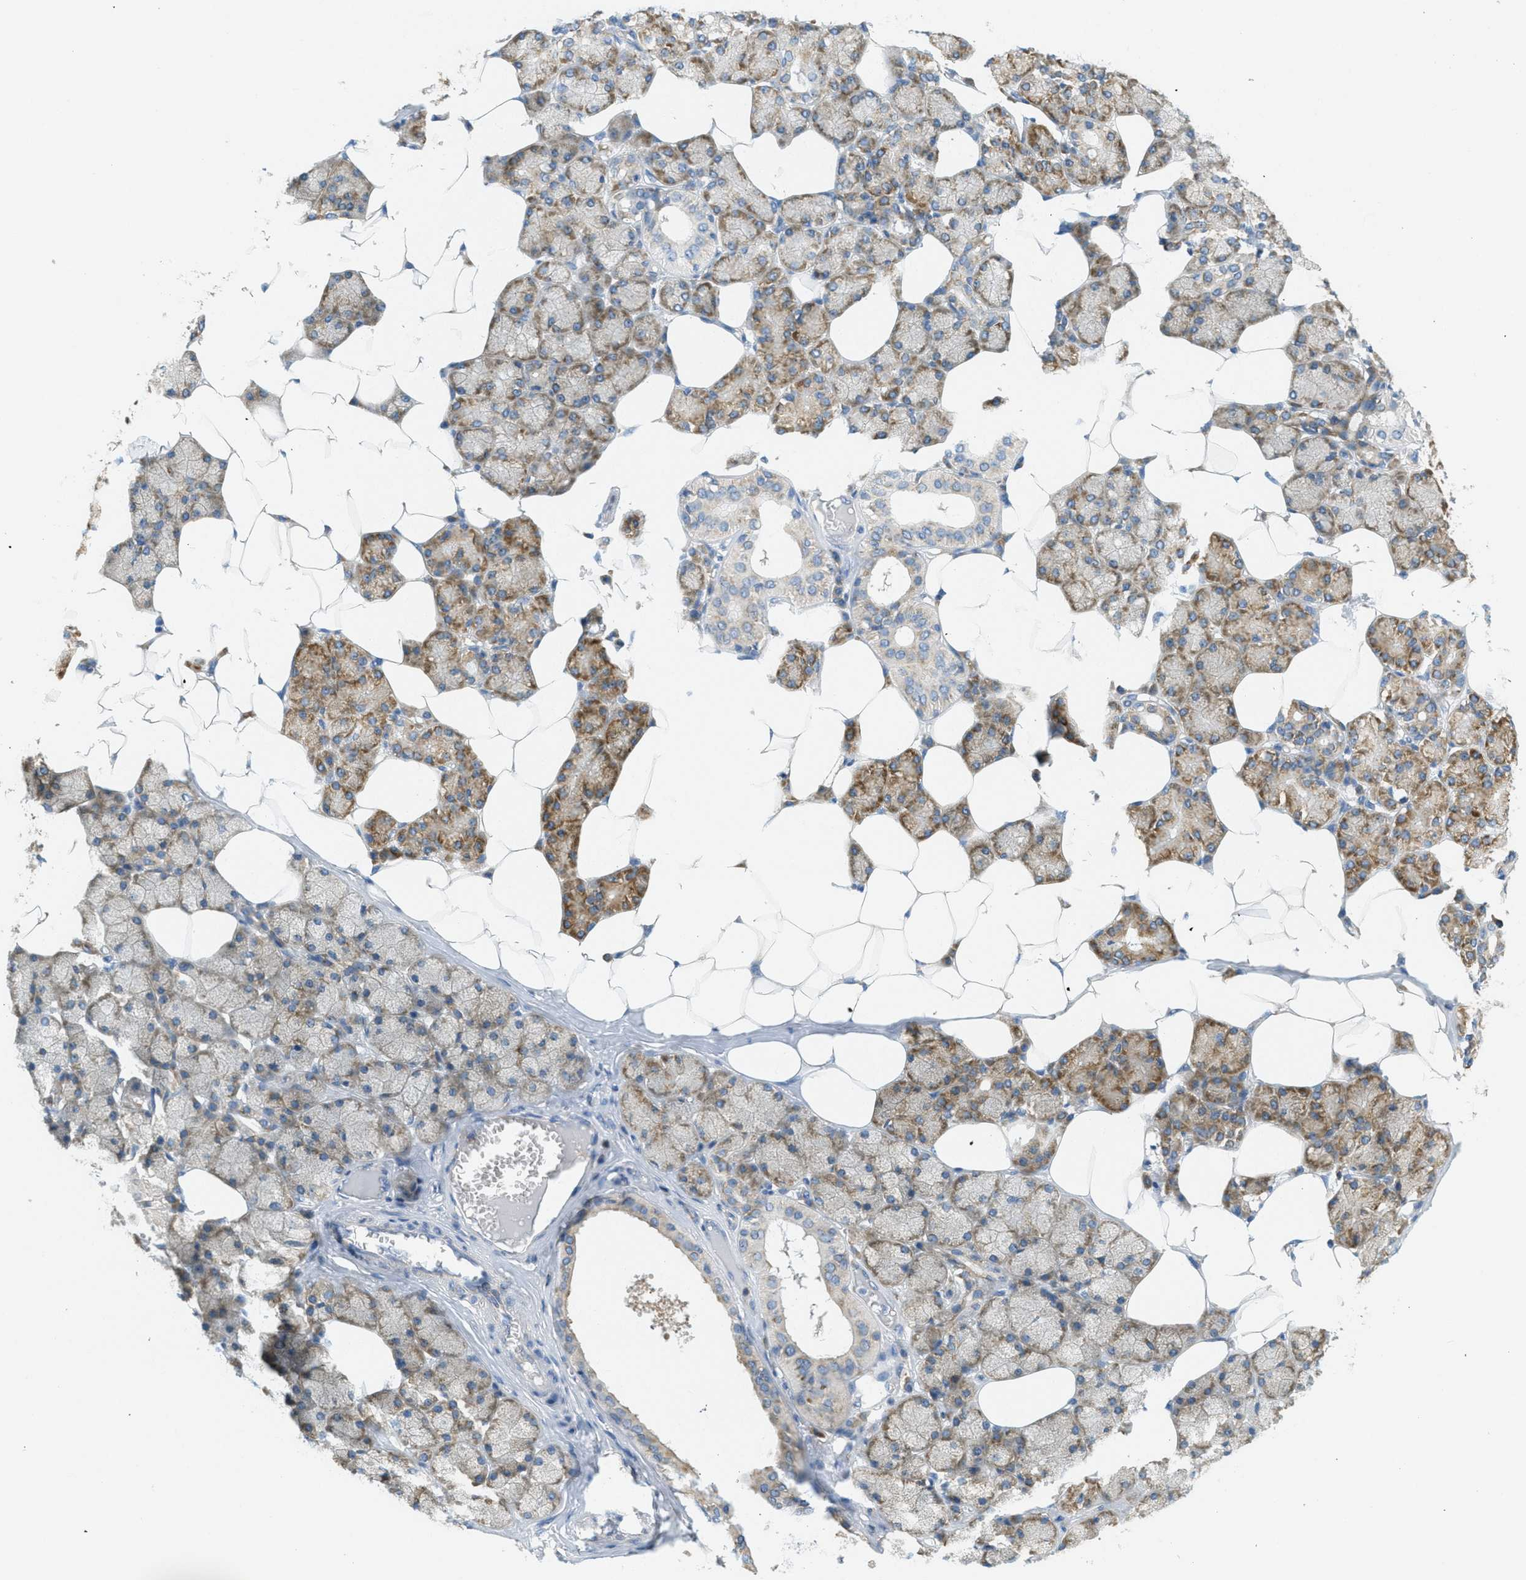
{"staining": {"intensity": "strong", "quantity": "25%-75%", "location": "cytoplasmic/membranous"}, "tissue": "salivary gland", "cell_type": "Glandular cells", "image_type": "normal", "snomed": [{"axis": "morphology", "description": "Normal tissue, NOS"}, {"axis": "topography", "description": "Salivary gland"}], "caption": "A high amount of strong cytoplasmic/membranous positivity is identified in about 25%-75% of glandular cells in benign salivary gland. (DAB IHC, brown staining for protein, blue staining for nuclei).", "gene": "ABCF1", "patient": {"sex": "male", "age": 62}}